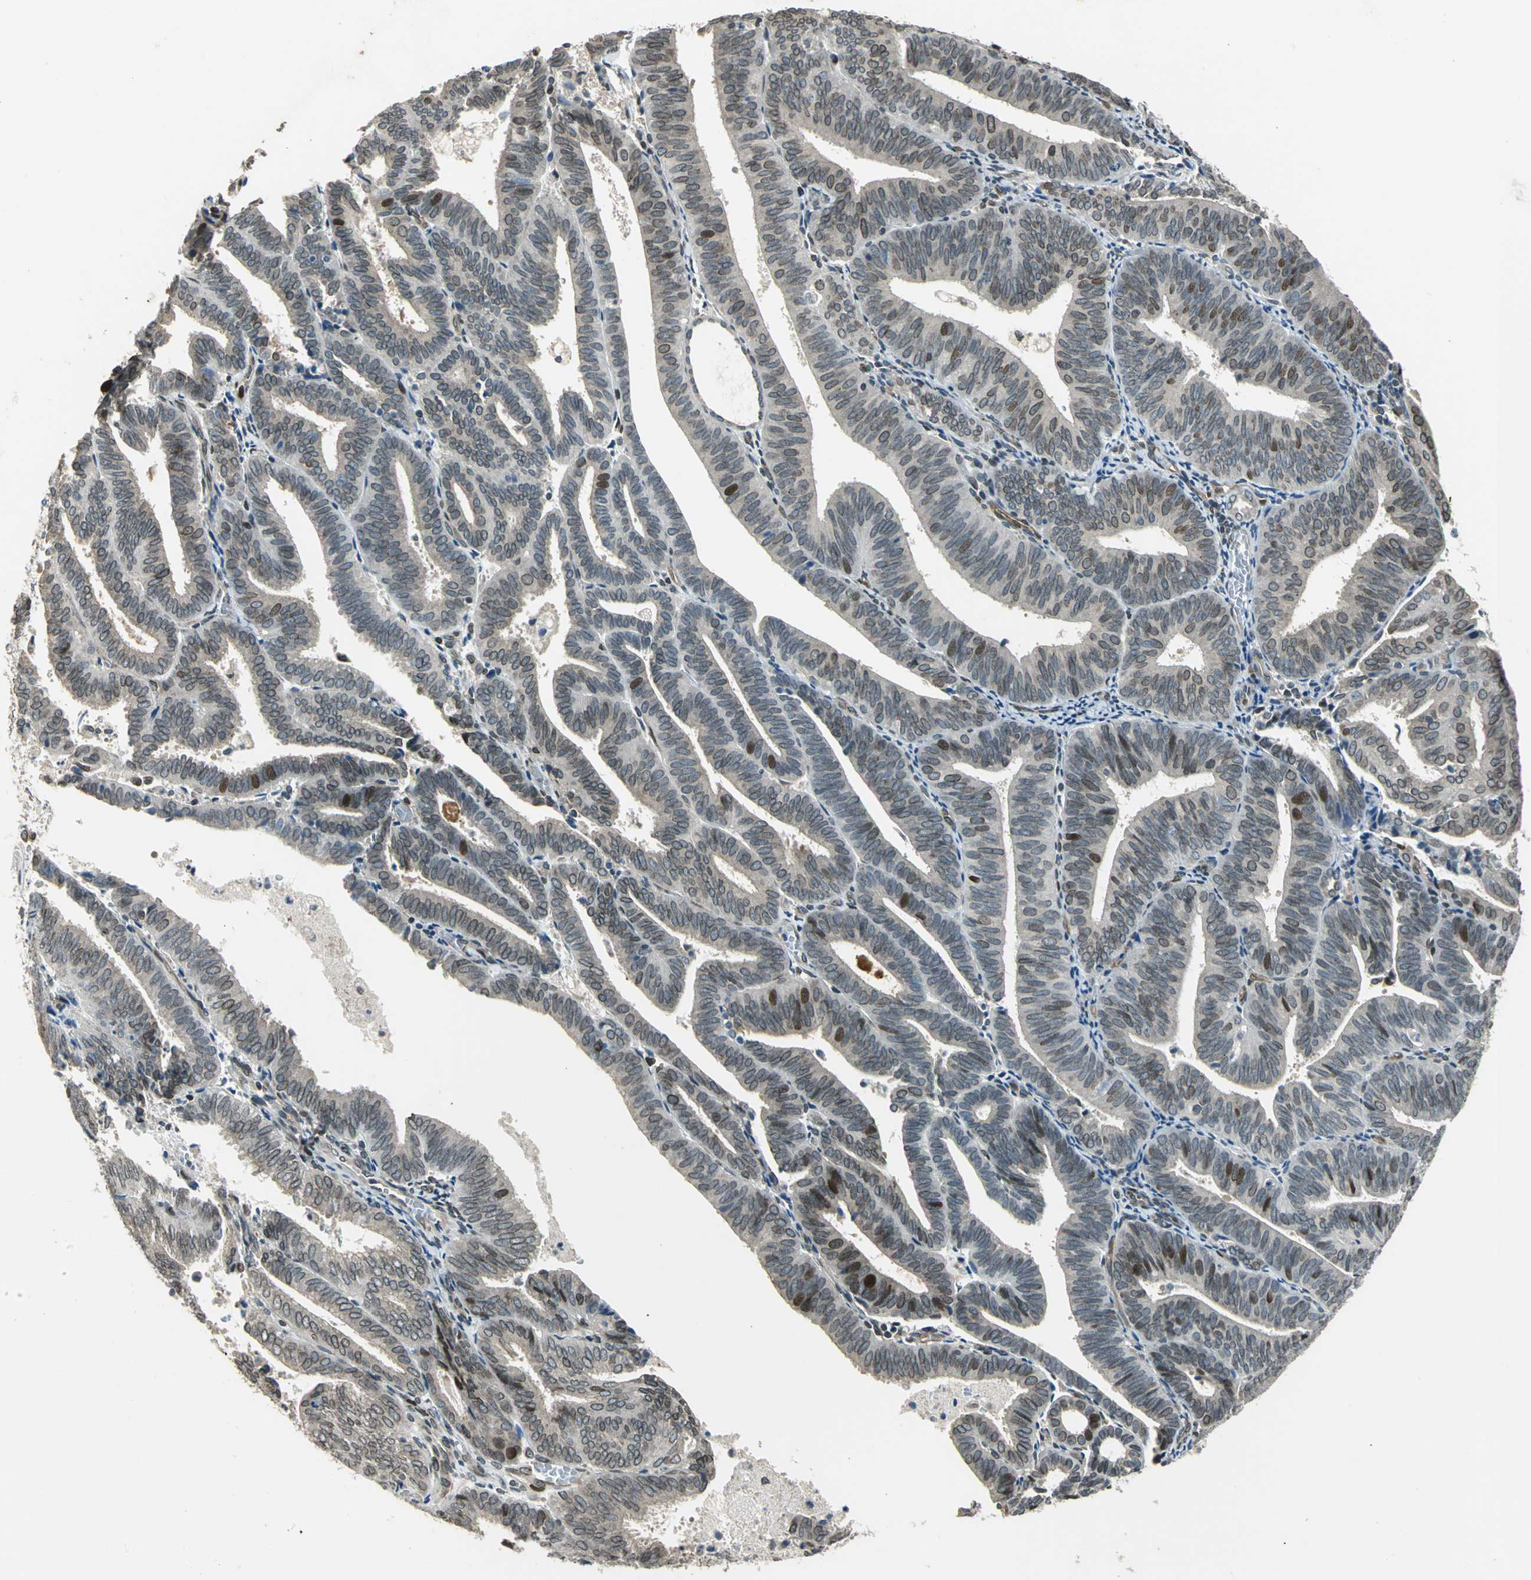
{"staining": {"intensity": "moderate", "quantity": "<25%", "location": "cytoplasmic/membranous,nuclear"}, "tissue": "endometrial cancer", "cell_type": "Tumor cells", "image_type": "cancer", "snomed": [{"axis": "morphology", "description": "Adenocarcinoma, NOS"}, {"axis": "topography", "description": "Uterus"}], "caption": "Adenocarcinoma (endometrial) was stained to show a protein in brown. There is low levels of moderate cytoplasmic/membranous and nuclear staining in approximately <25% of tumor cells.", "gene": "BRIP1", "patient": {"sex": "female", "age": 60}}